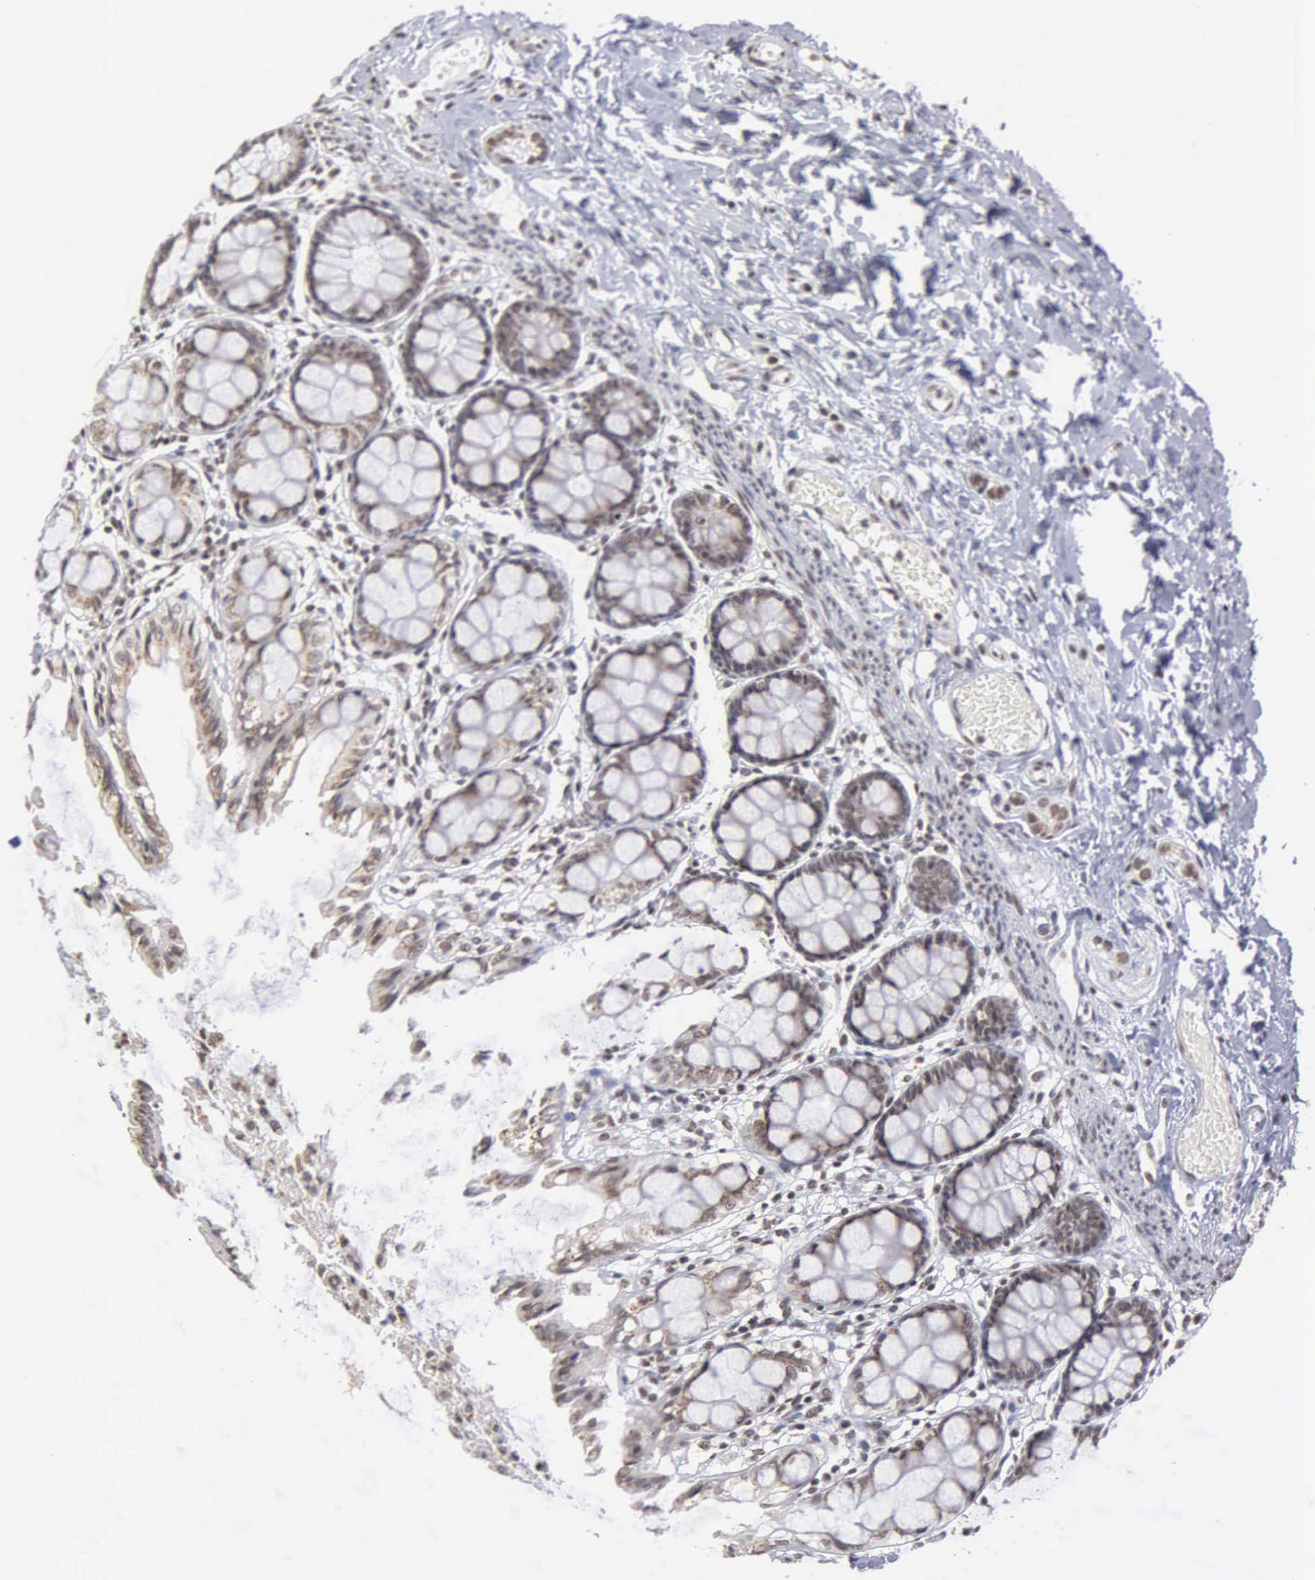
{"staining": {"intensity": "moderate", "quantity": ">75%", "location": "nuclear"}, "tissue": "colon", "cell_type": "Endothelial cells", "image_type": "normal", "snomed": [{"axis": "morphology", "description": "Normal tissue, NOS"}, {"axis": "topography", "description": "Colon"}], "caption": "Immunohistochemistry (DAB (3,3'-diaminobenzidine)) staining of normal colon exhibits moderate nuclear protein staining in about >75% of endothelial cells. The protein is shown in brown color, while the nuclei are stained blue.", "gene": "GTF2A1", "patient": {"sex": "male", "age": 54}}